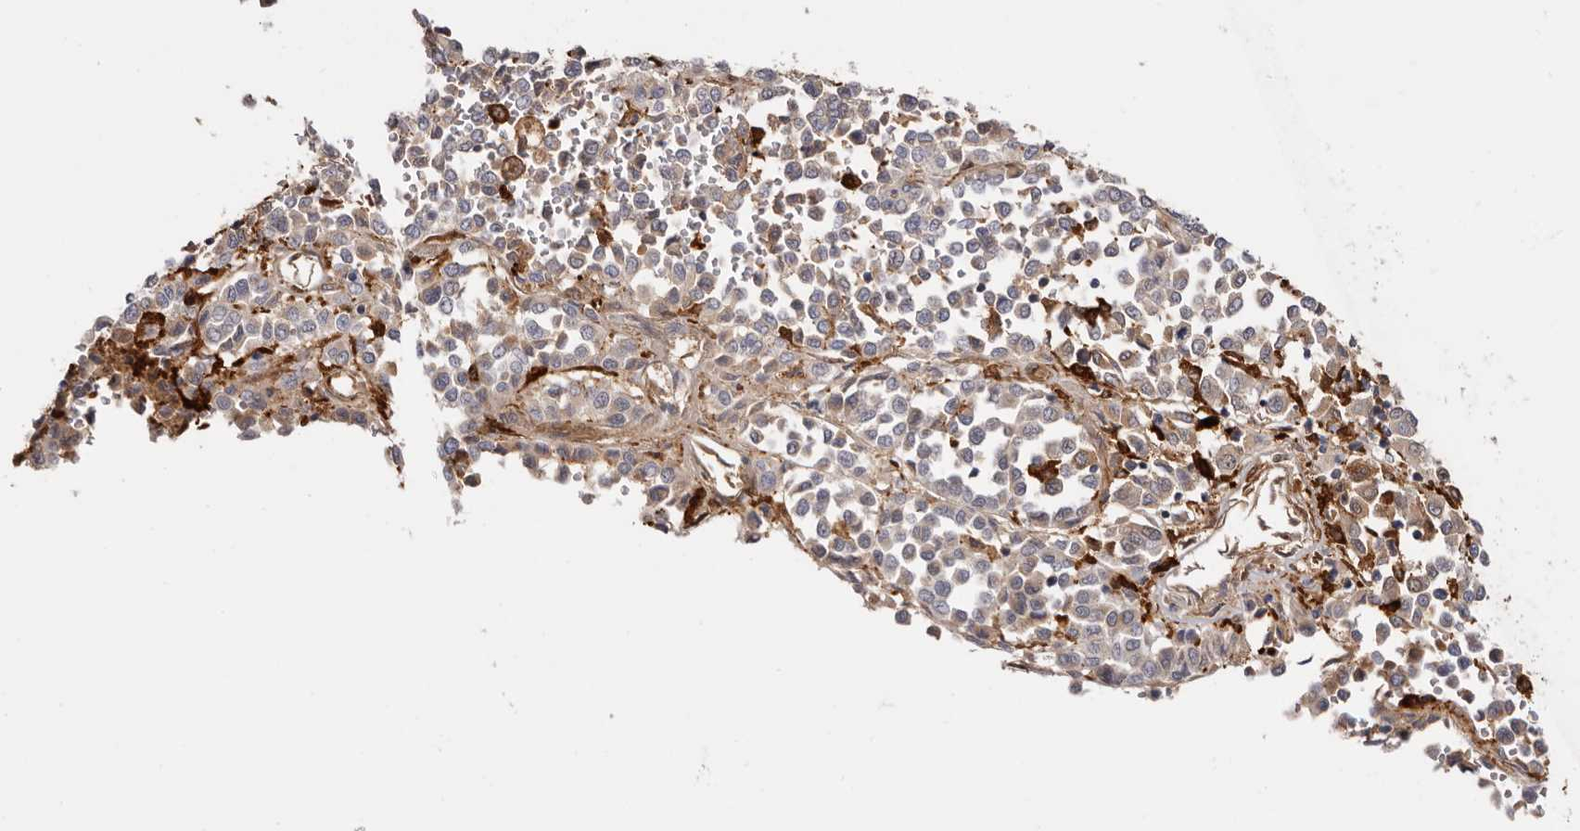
{"staining": {"intensity": "weak", "quantity": "25%-75%", "location": "cytoplasmic/membranous"}, "tissue": "melanoma", "cell_type": "Tumor cells", "image_type": "cancer", "snomed": [{"axis": "morphology", "description": "Malignant melanoma, Metastatic site"}, {"axis": "topography", "description": "Pancreas"}], "caption": "A brown stain labels weak cytoplasmic/membranous staining of a protein in malignant melanoma (metastatic site) tumor cells.", "gene": "LAP3", "patient": {"sex": "female", "age": 30}}